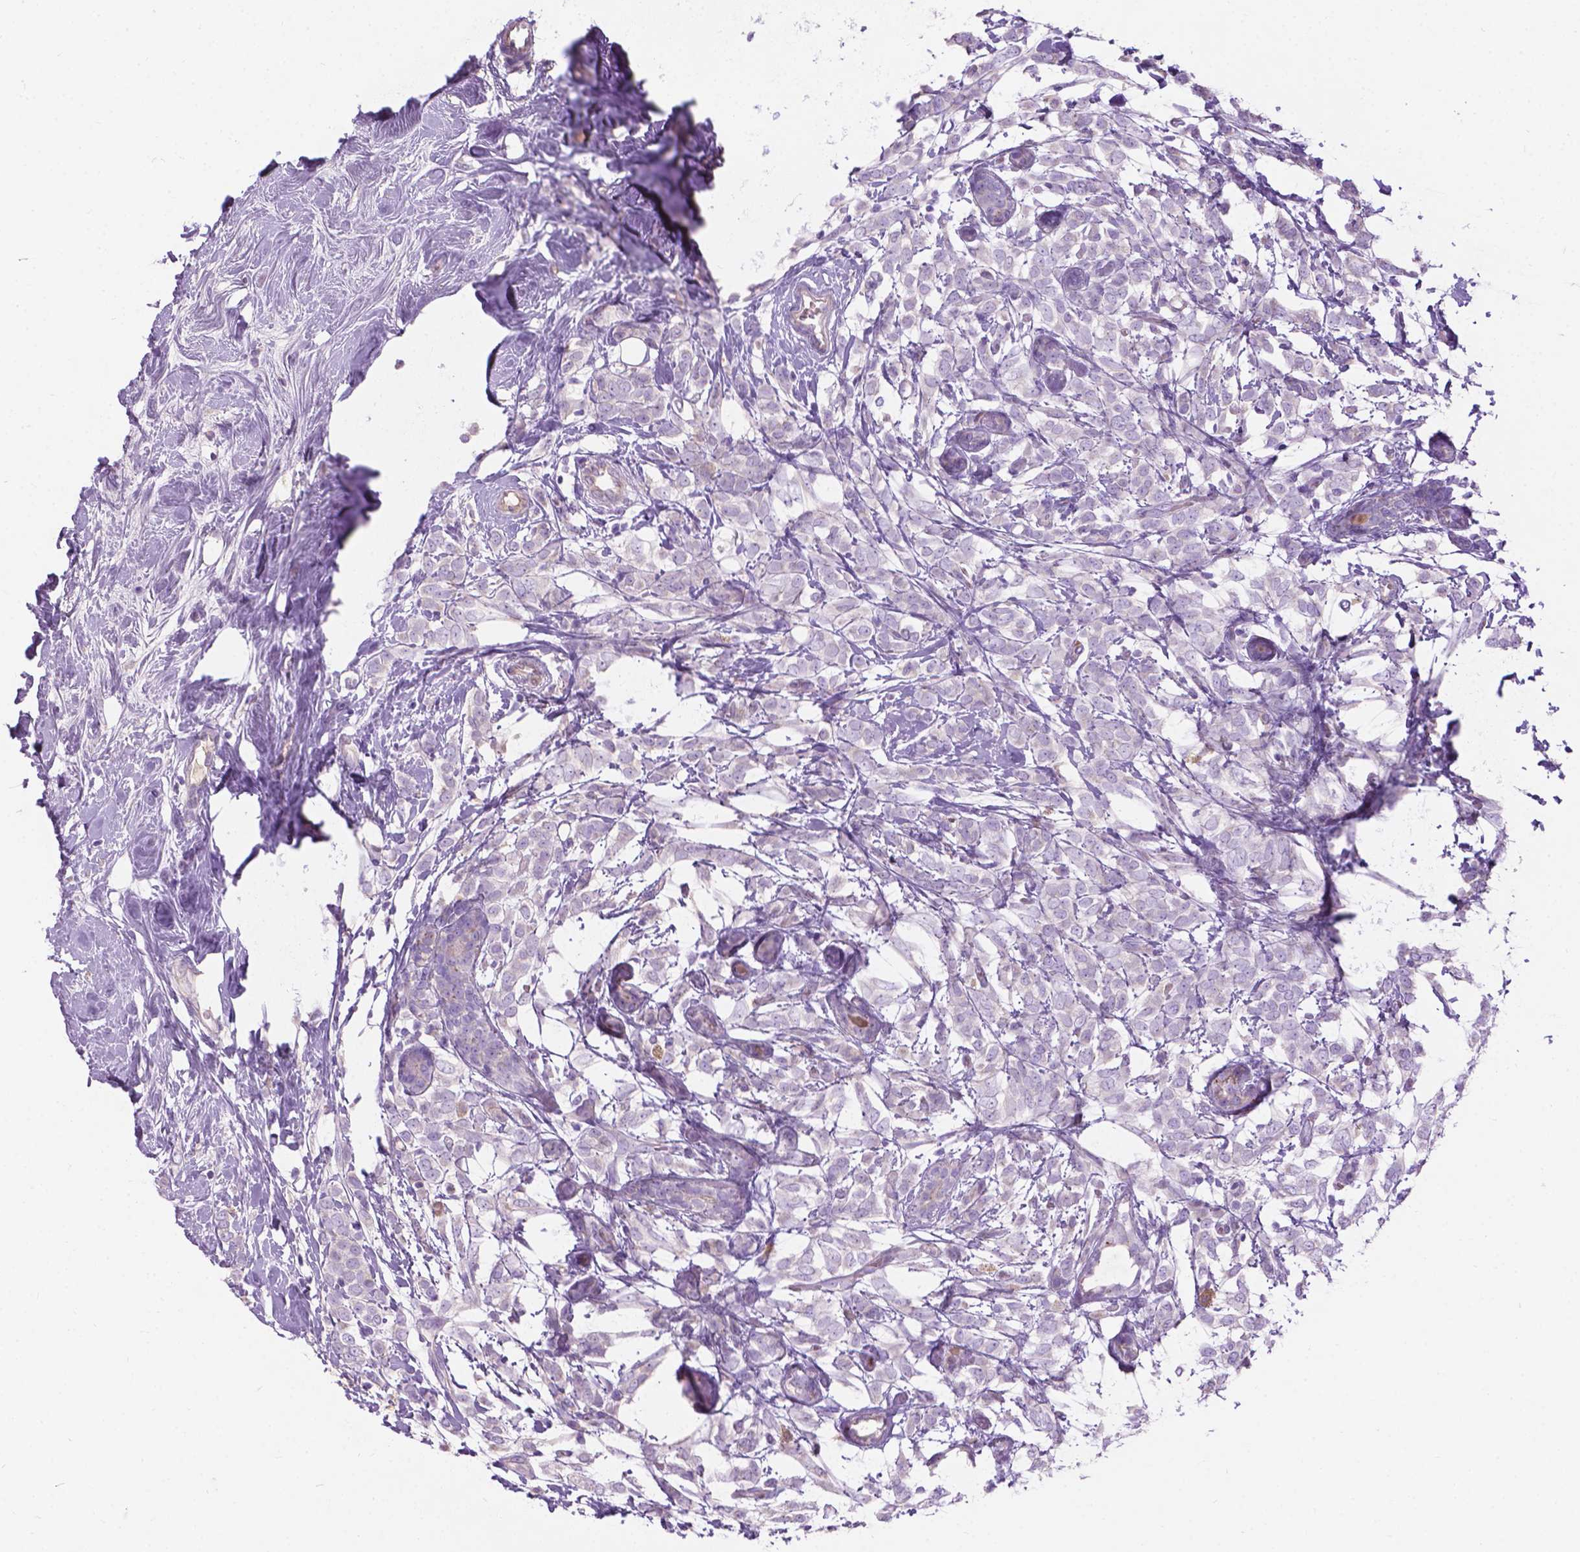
{"staining": {"intensity": "negative", "quantity": "none", "location": "none"}, "tissue": "breast cancer", "cell_type": "Tumor cells", "image_type": "cancer", "snomed": [{"axis": "morphology", "description": "Lobular carcinoma"}, {"axis": "topography", "description": "Breast"}], "caption": "IHC photomicrograph of breast cancer (lobular carcinoma) stained for a protein (brown), which displays no positivity in tumor cells.", "gene": "NOXO1", "patient": {"sex": "female", "age": 49}}